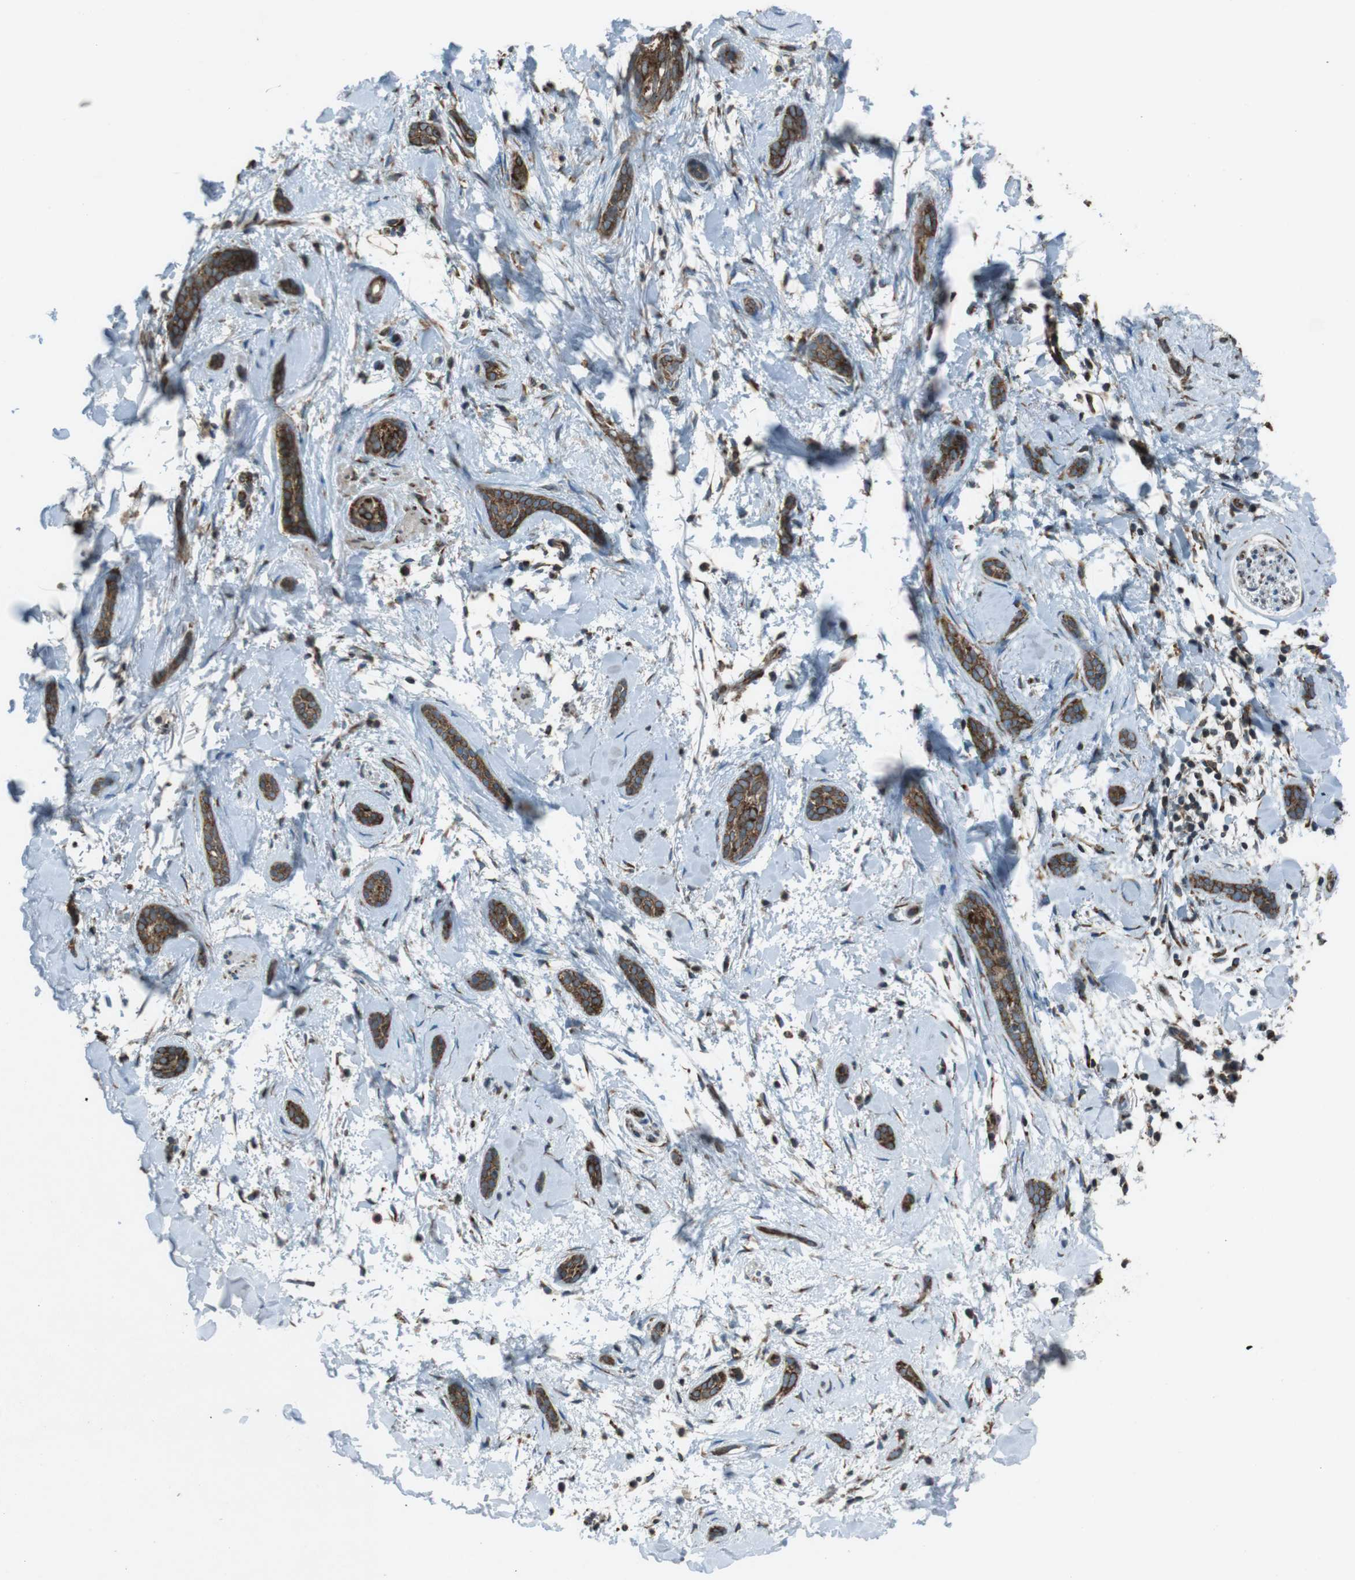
{"staining": {"intensity": "strong", "quantity": ">75%", "location": "cytoplasmic/membranous"}, "tissue": "skin cancer", "cell_type": "Tumor cells", "image_type": "cancer", "snomed": [{"axis": "morphology", "description": "Basal cell carcinoma"}, {"axis": "morphology", "description": "Adnexal tumor, benign"}, {"axis": "topography", "description": "Skin"}], "caption": "The micrograph displays a brown stain indicating the presence of a protein in the cytoplasmic/membranous of tumor cells in benign adnexal tumor (skin). (DAB (3,3'-diaminobenzidine) = brown stain, brightfield microscopy at high magnification).", "gene": "KTN1", "patient": {"sex": "female", "age": 42}}